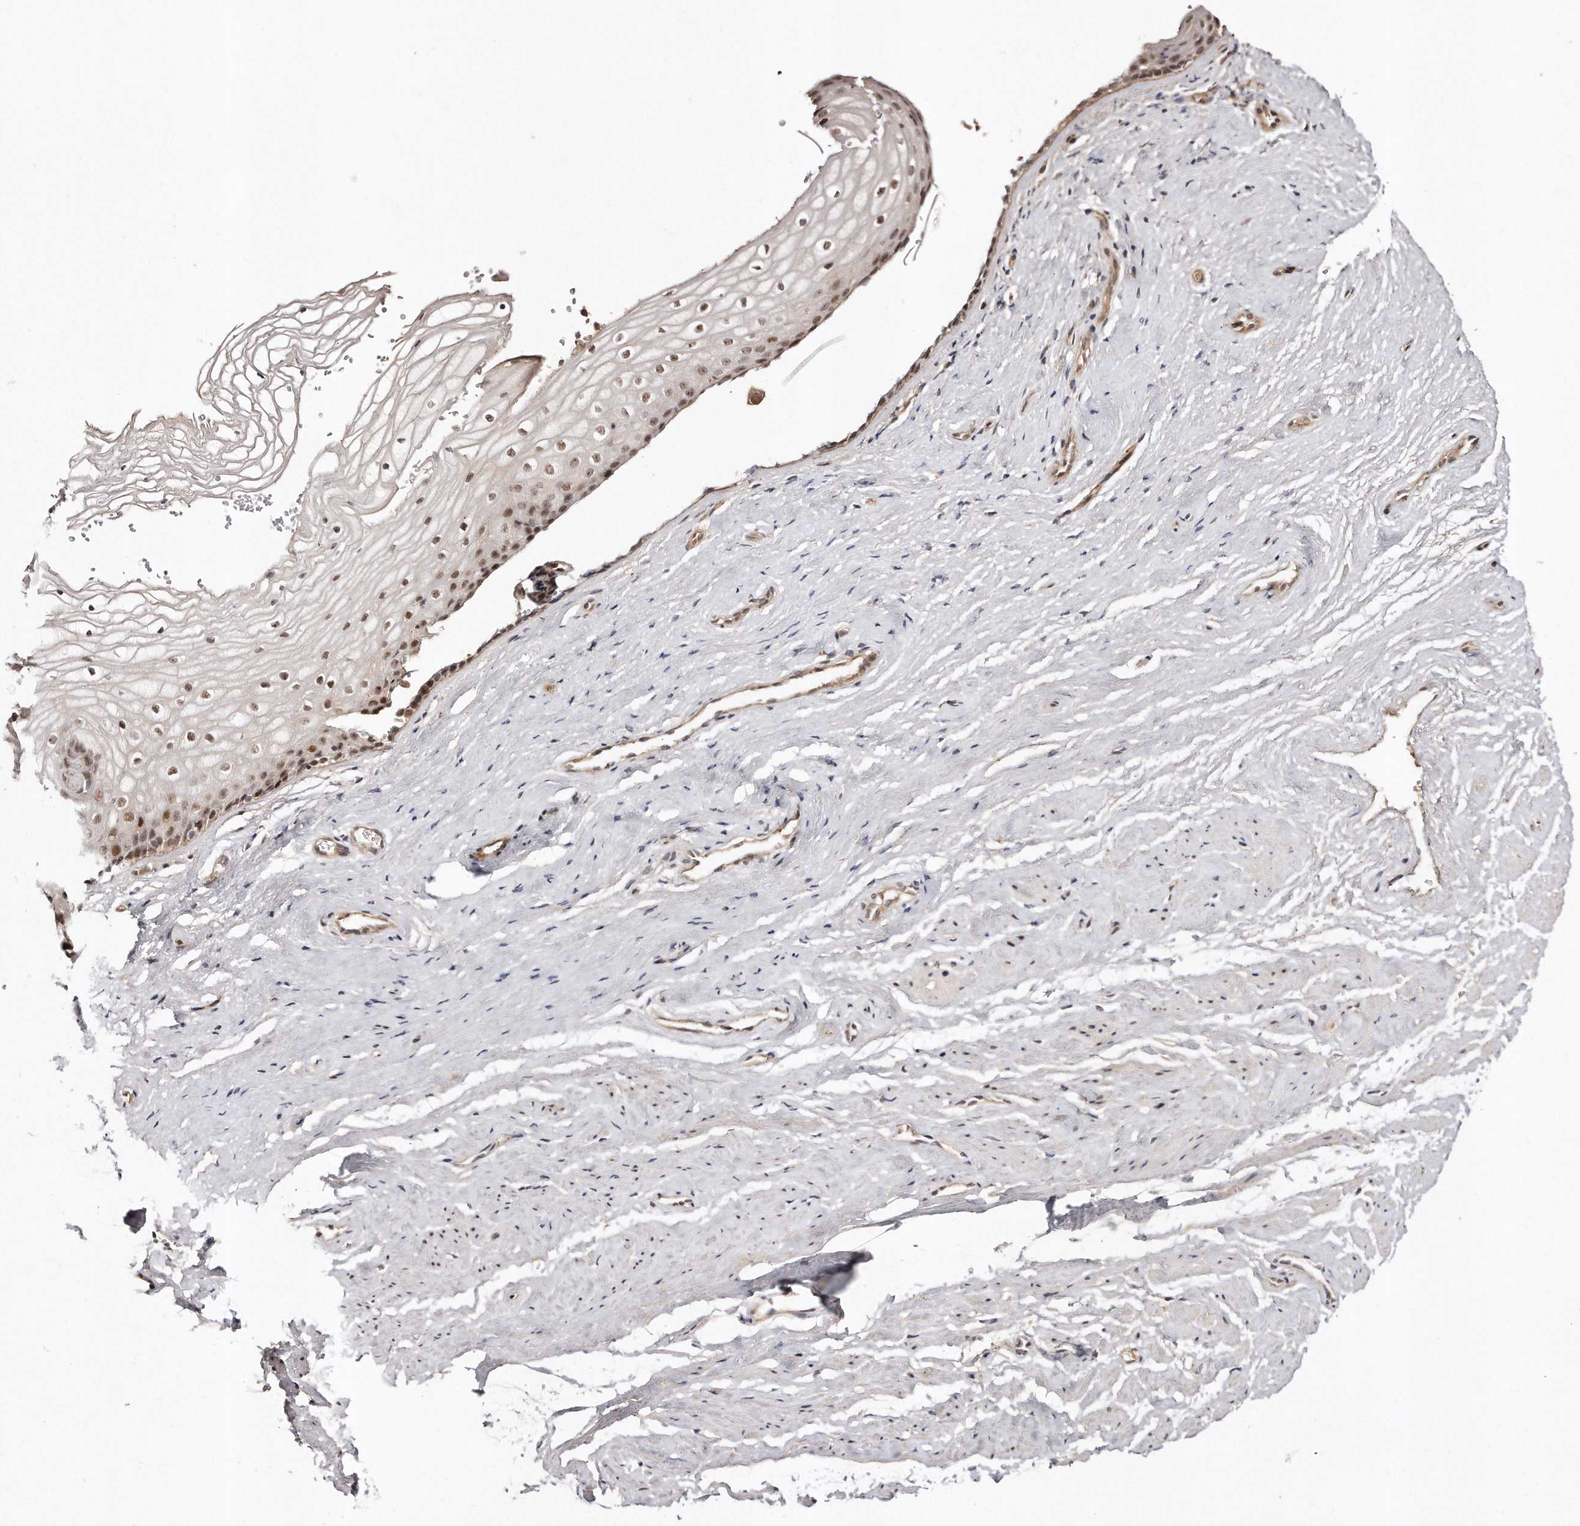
{"staining": {"intensity": "moderate", "quantity": ">75%", "location": "nuclear"}, "tissue": "vagina", "cell_type": "Squamous epithelial cells", "image_type": "normal", "snomed": [{"axis": "morphology", "description": "Normal tissue, NOS"}, {"axis": "topography", "description": "Vagina"}], "caption": "Immunohistochemistry photomicrograph of normal vagina stained for a protein (brown), which demonstrates medium levels of moderate nuclear positivity in about >75% of squamous epithelial cells.", "gene": "SOX4", "patient": {"sex": "female", "age": 46}}